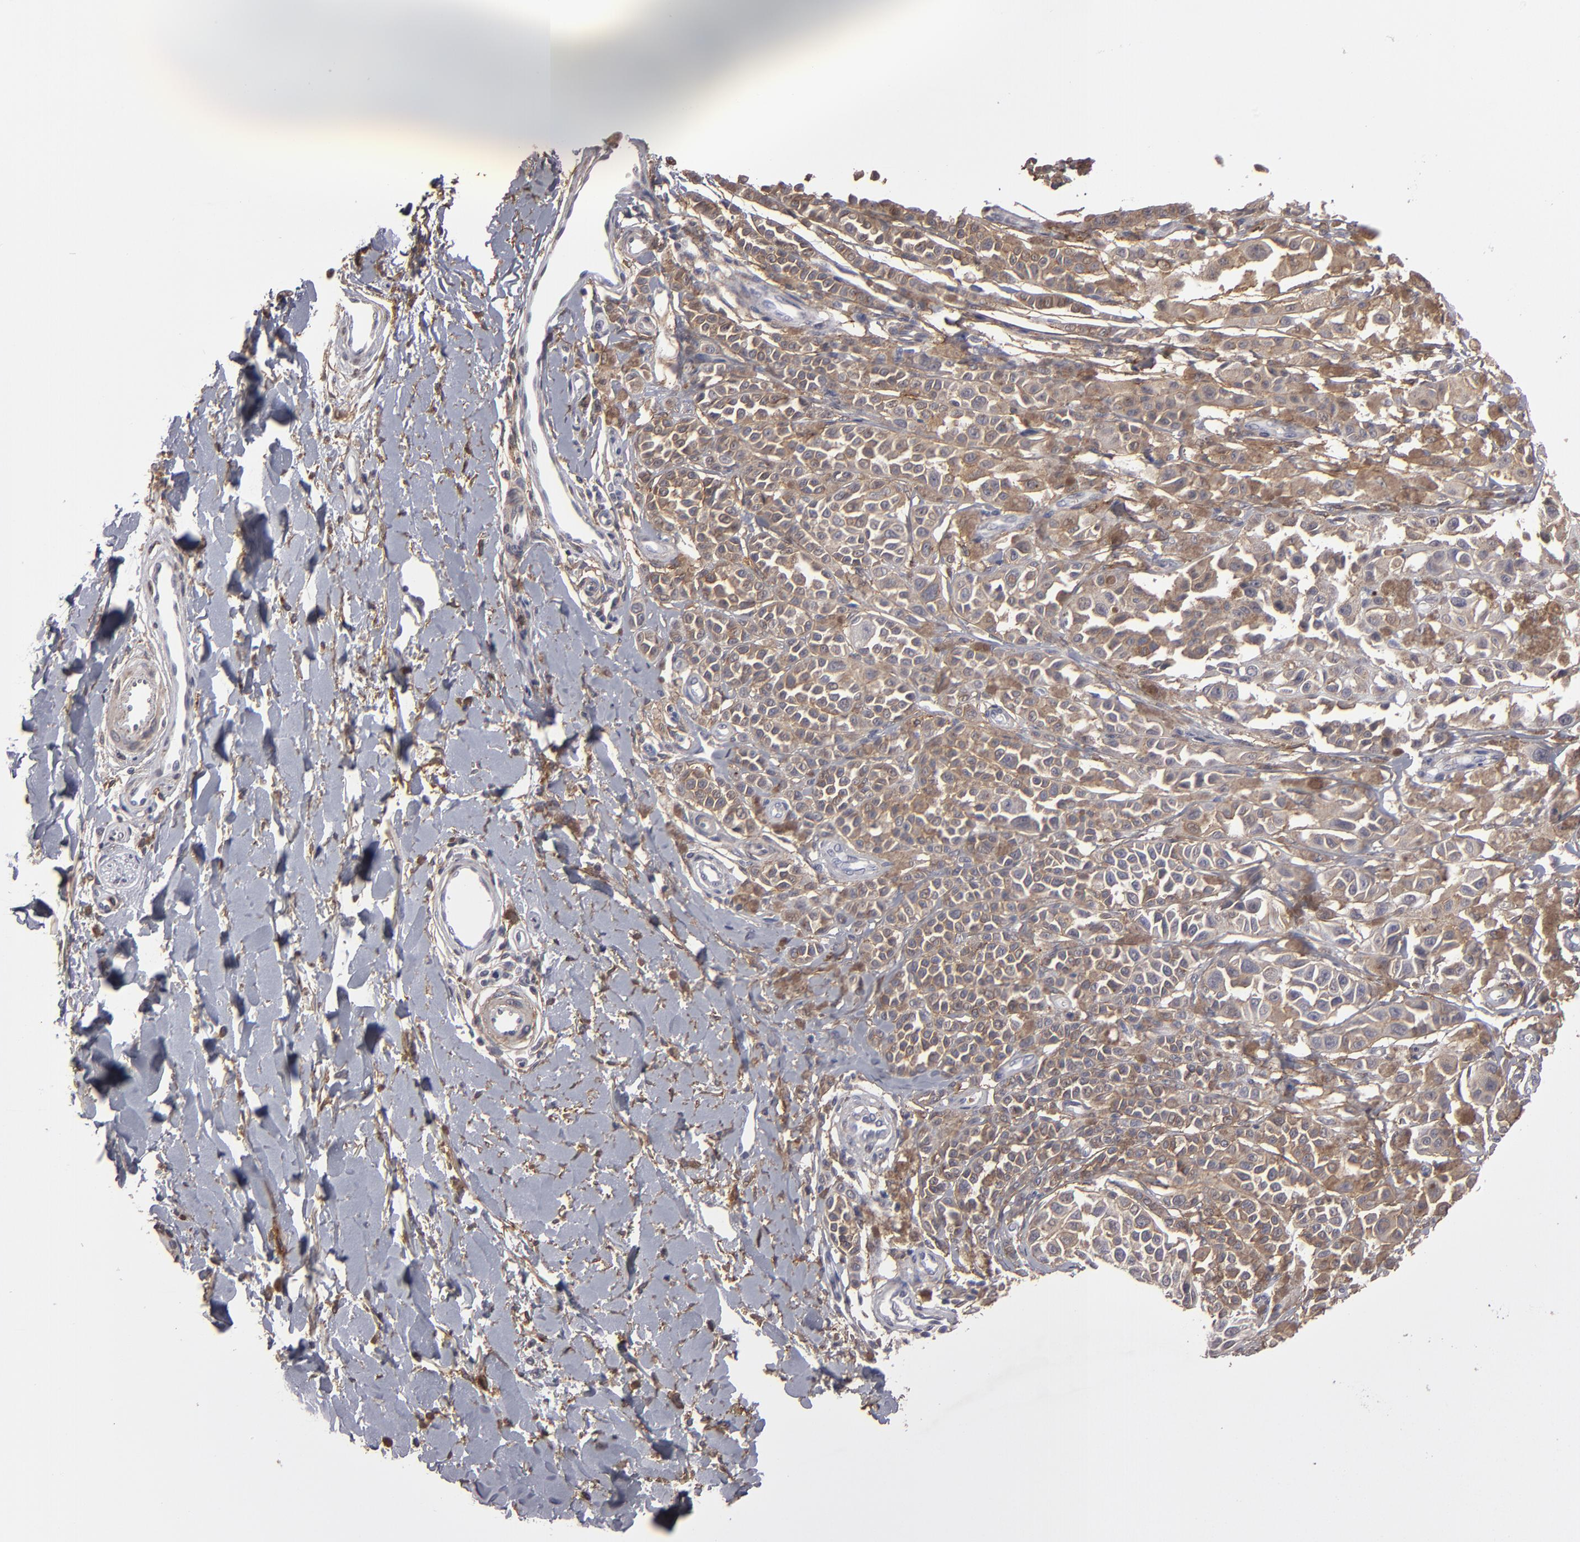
{"staining": {"intensity": "moderate", "quantity": ">75%", "location": "cytoplasmic/membranous"}, "tissue": "melanoma", "cell_type": "Tumor cells", "image_type": "cancer", "snomed": [{"axis": "morphology", "description": "Malignant melanoma, NOS"}, {"axis": "topography", "description": "Skin"}], "caption": "There is medium levels of moderate cytoplasmic/membranous staining in tumor cells of malignant melanoma, as demonstrated by immunohistochemical staining (brown color).", "gene": "ITGB5", "patient": {"sex": "female", "age": 38}}